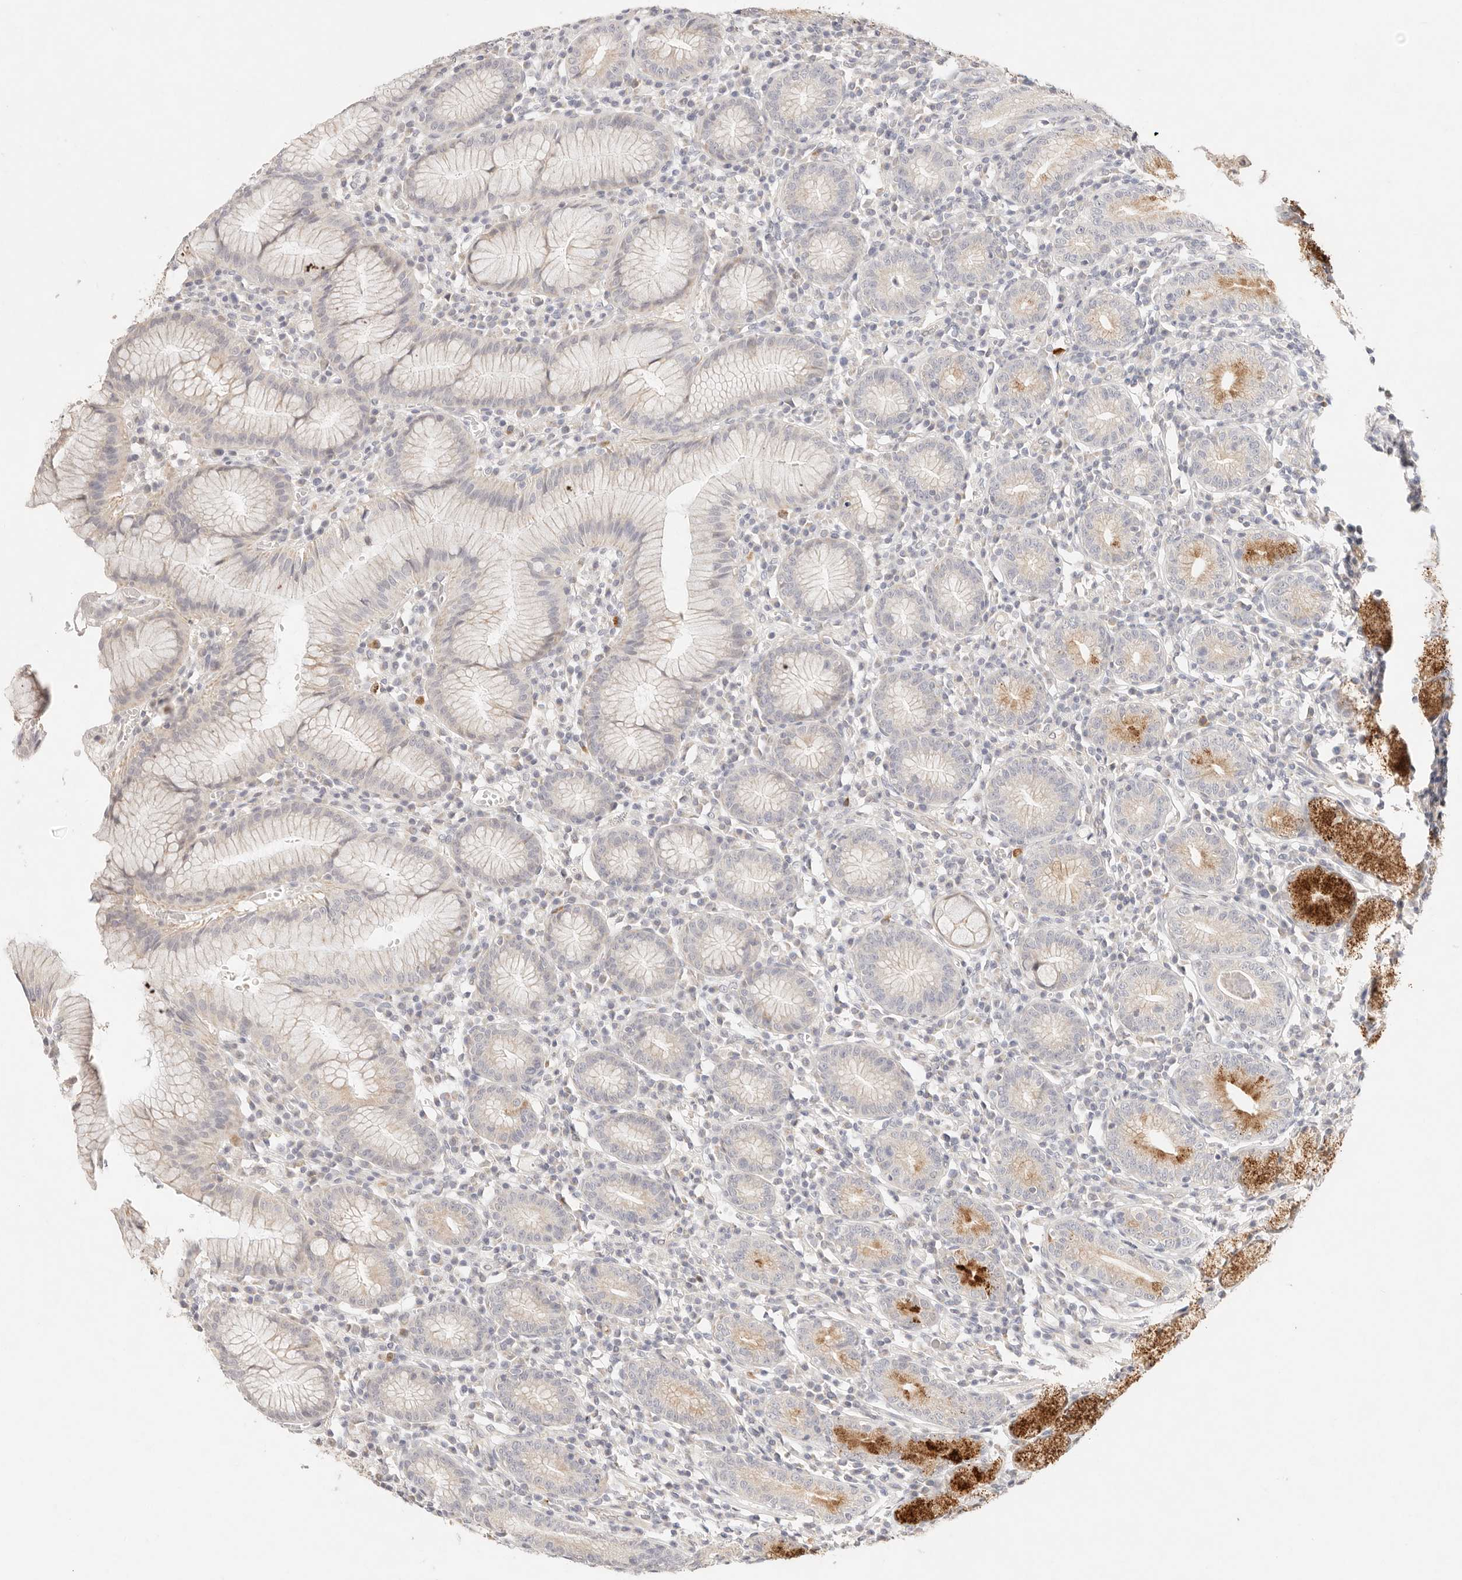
{"staining": {"intensity": "moderate", "quantity": "25%-75%", "location": "cytoplasmic/membranous"}, "tissue": "stomach", "cell_type": "Glandular cells", "image_type": "normal", "snomed": [{"axis": "morphology", "description": "Normal tissue, NOS"}, {"axis": "topography", "description": "Stomach"}], "caption": "The immunohistochemical stain highlights moderate cytoplasmic/membranous expression in glandular cells of benign stomach. (DAB (3,3'-diaminobenzidine) IHC with brightfield microscopy, high magnification).", "gene": "GPR156", "patient": {"sex": "male", "age": 55}}